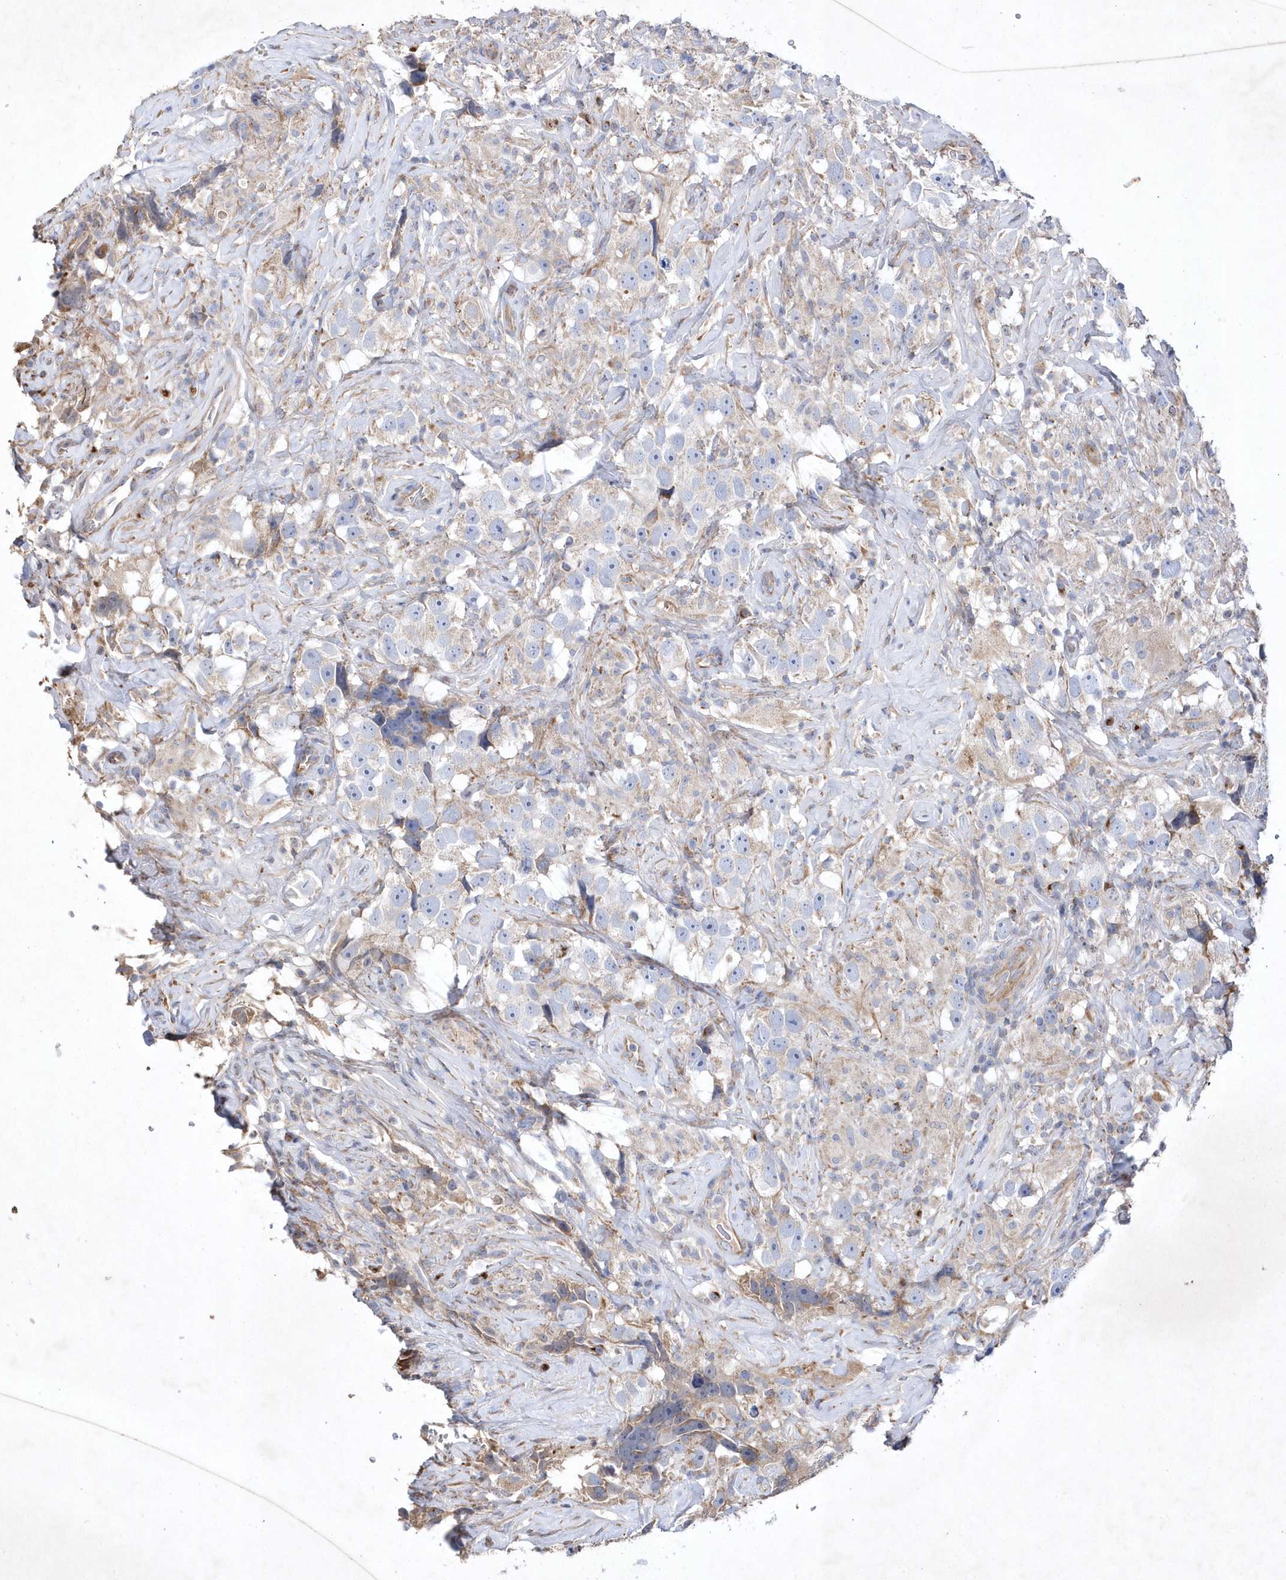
{"staining": {"intensity": "negative", "quantity": "none", "location": "none"}, "tissue": "testis cancer", "cell_type": "Tumor cells", "image_type": "cancer", "snomed": [{"axis": "morphology", "description": "Seminoma, NOS"}, {"axis": "topography", "description": "Testis"}], "caption": "Tumor cells show no significant staining in testis cancer. (DAB (3,3'-diaminobenzidine) IHC, high magnification).", "gene": "METTL8", "patient": {"sex": "male", "age": 49}}